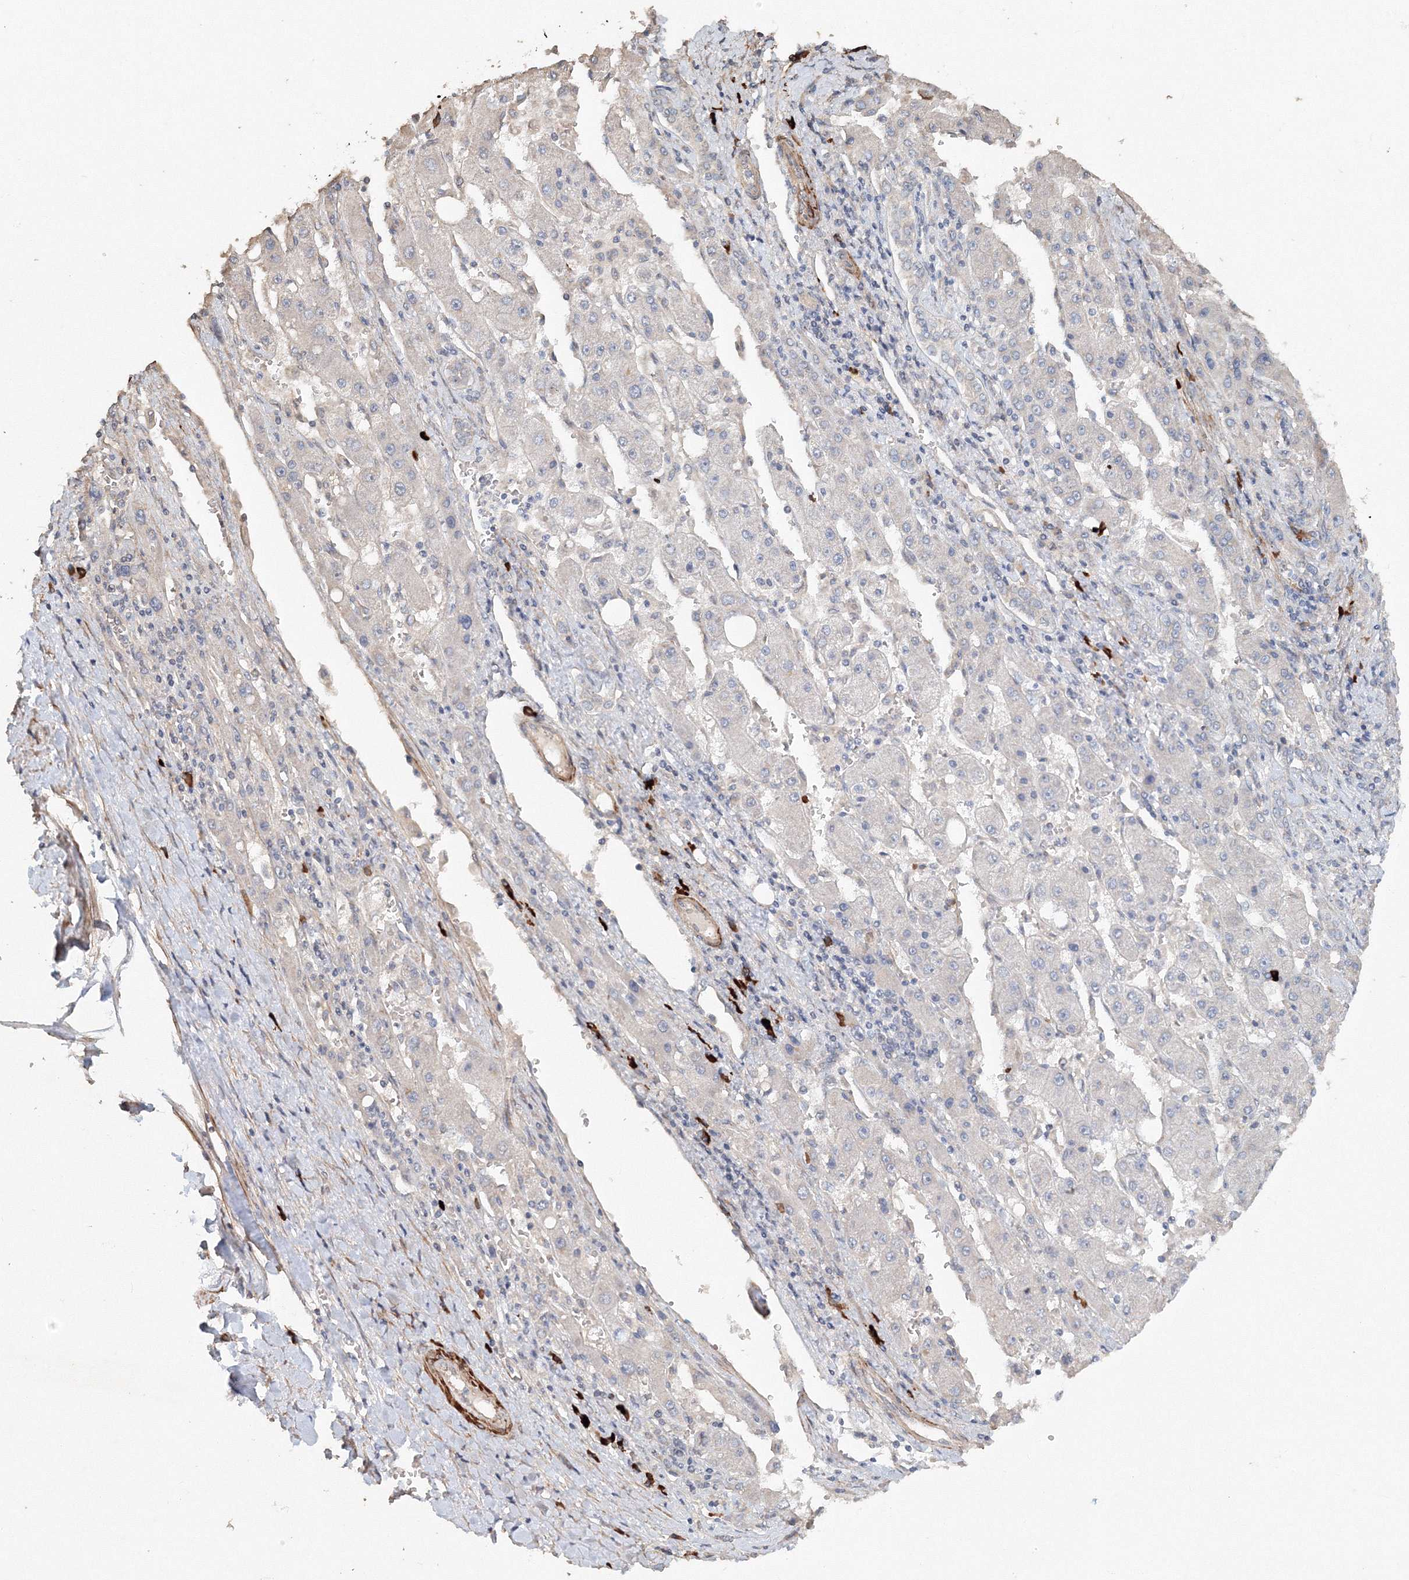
{"staining": {"intensity": "negative", "quantity": "none", "location": "none"}, "tissue": "liver cancer", "cell_type": "Tumor cells", "image_type": "cancer", "snomed": [{"axis": "morphology", "description": "Carcinoma, Hepatocellular, NOS"}, {"axis": "topography", "description": "Liver"}], "caption": "High power microscopy photomicrograph of an immunohistochemistry image of liver cancer, revealing no significant staining in tumor cells.", "gene": "NALF2", "patient": {"sex": "female", "age": 73}}